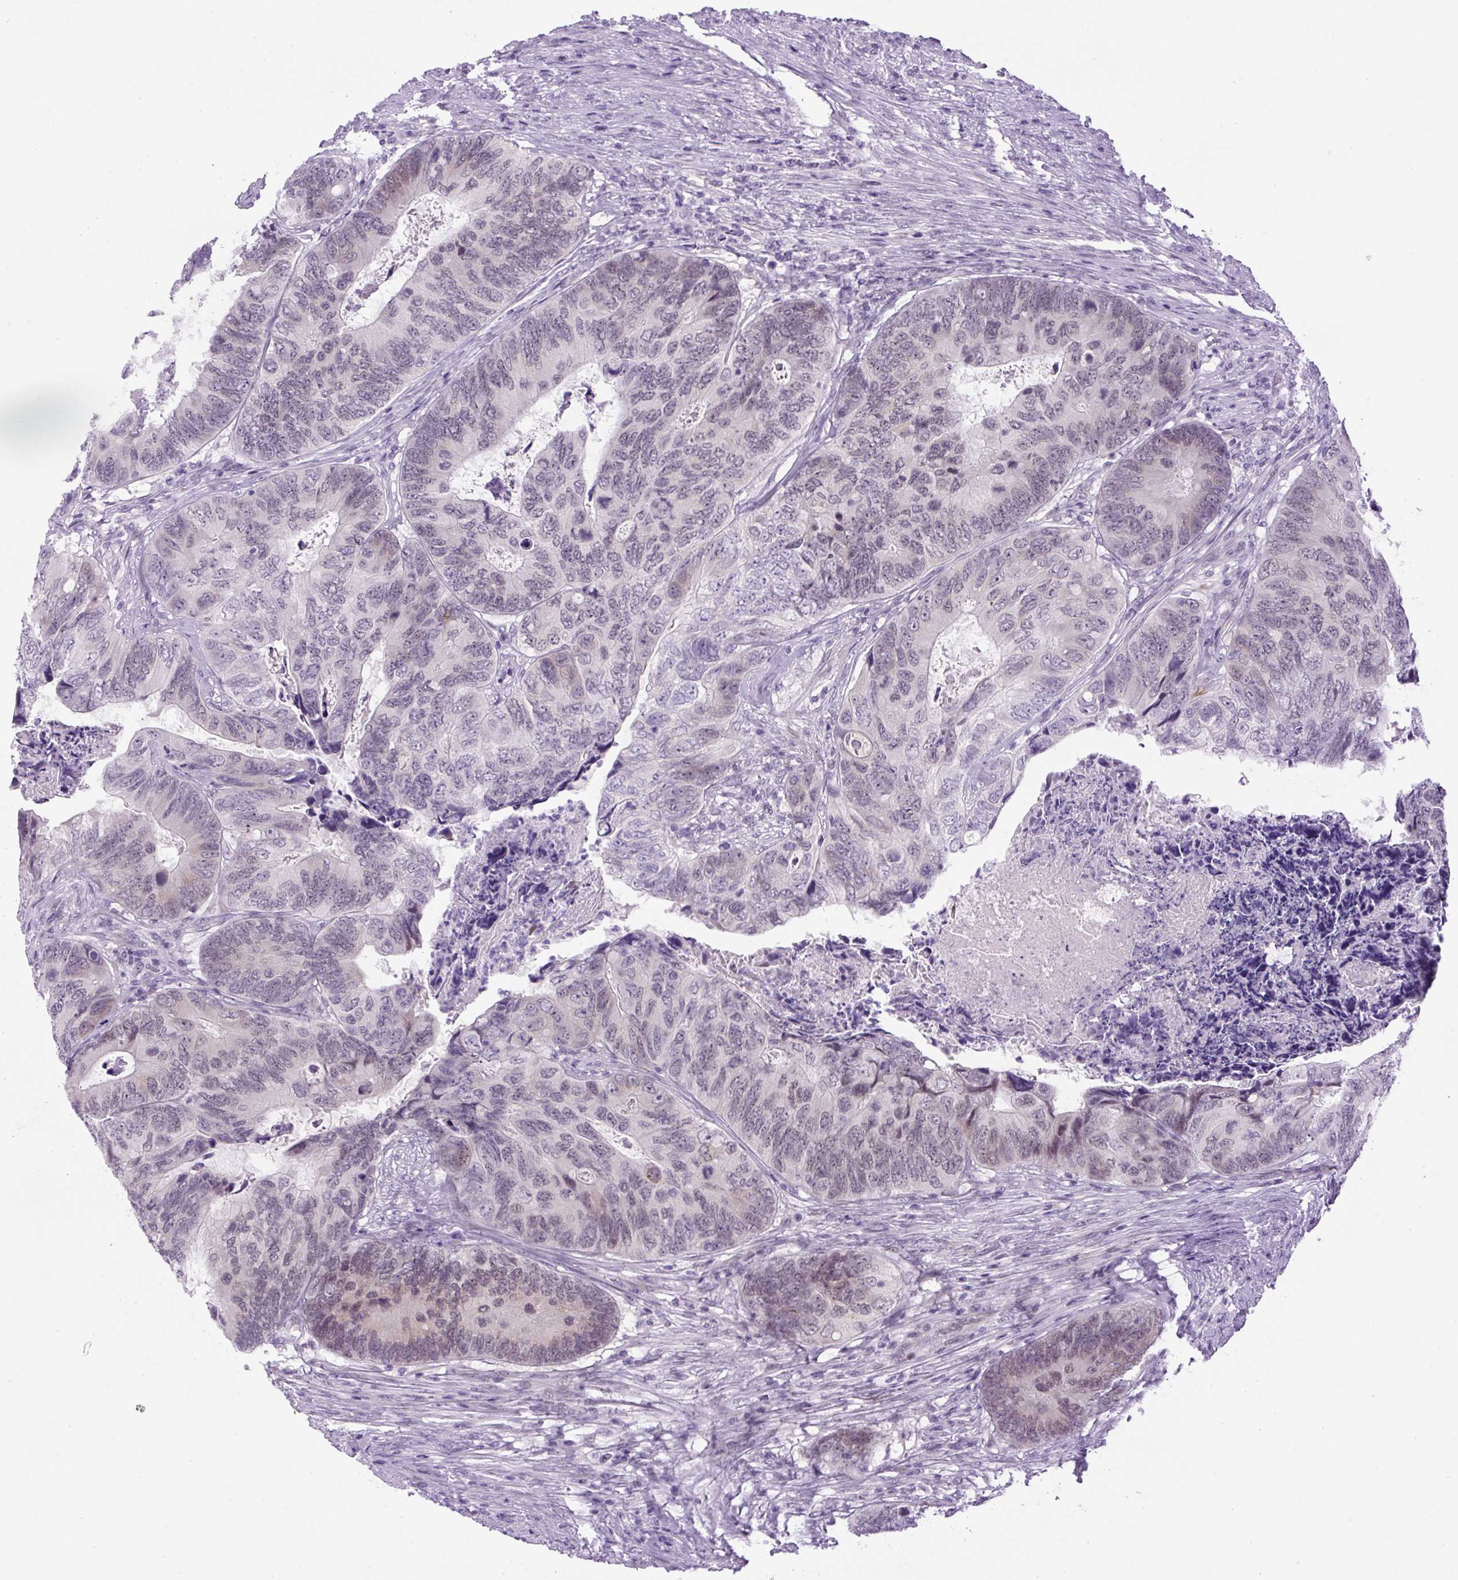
{"staining": {"intensity": "negative", "quantity": "none", "location": "none"}, "tissue": "colorectal cancer", "cell_type": "Tumor cells", "image_type": "cancer", "snomed": [{"axis": "morphology", "description": "Adenocarcinoma, NOS"}, {"axis": "topography", "description": "Colon"}], "caption": "This photomicrograph is of colorectal cancer (adenocarcinoma) stained with IHC to label a protein in brown with the nuclei are counter-stained blue. There is no positivity in tumor cells.", "gene": "RHBDD2", "patient": {"sex": "female", "age": 67}}